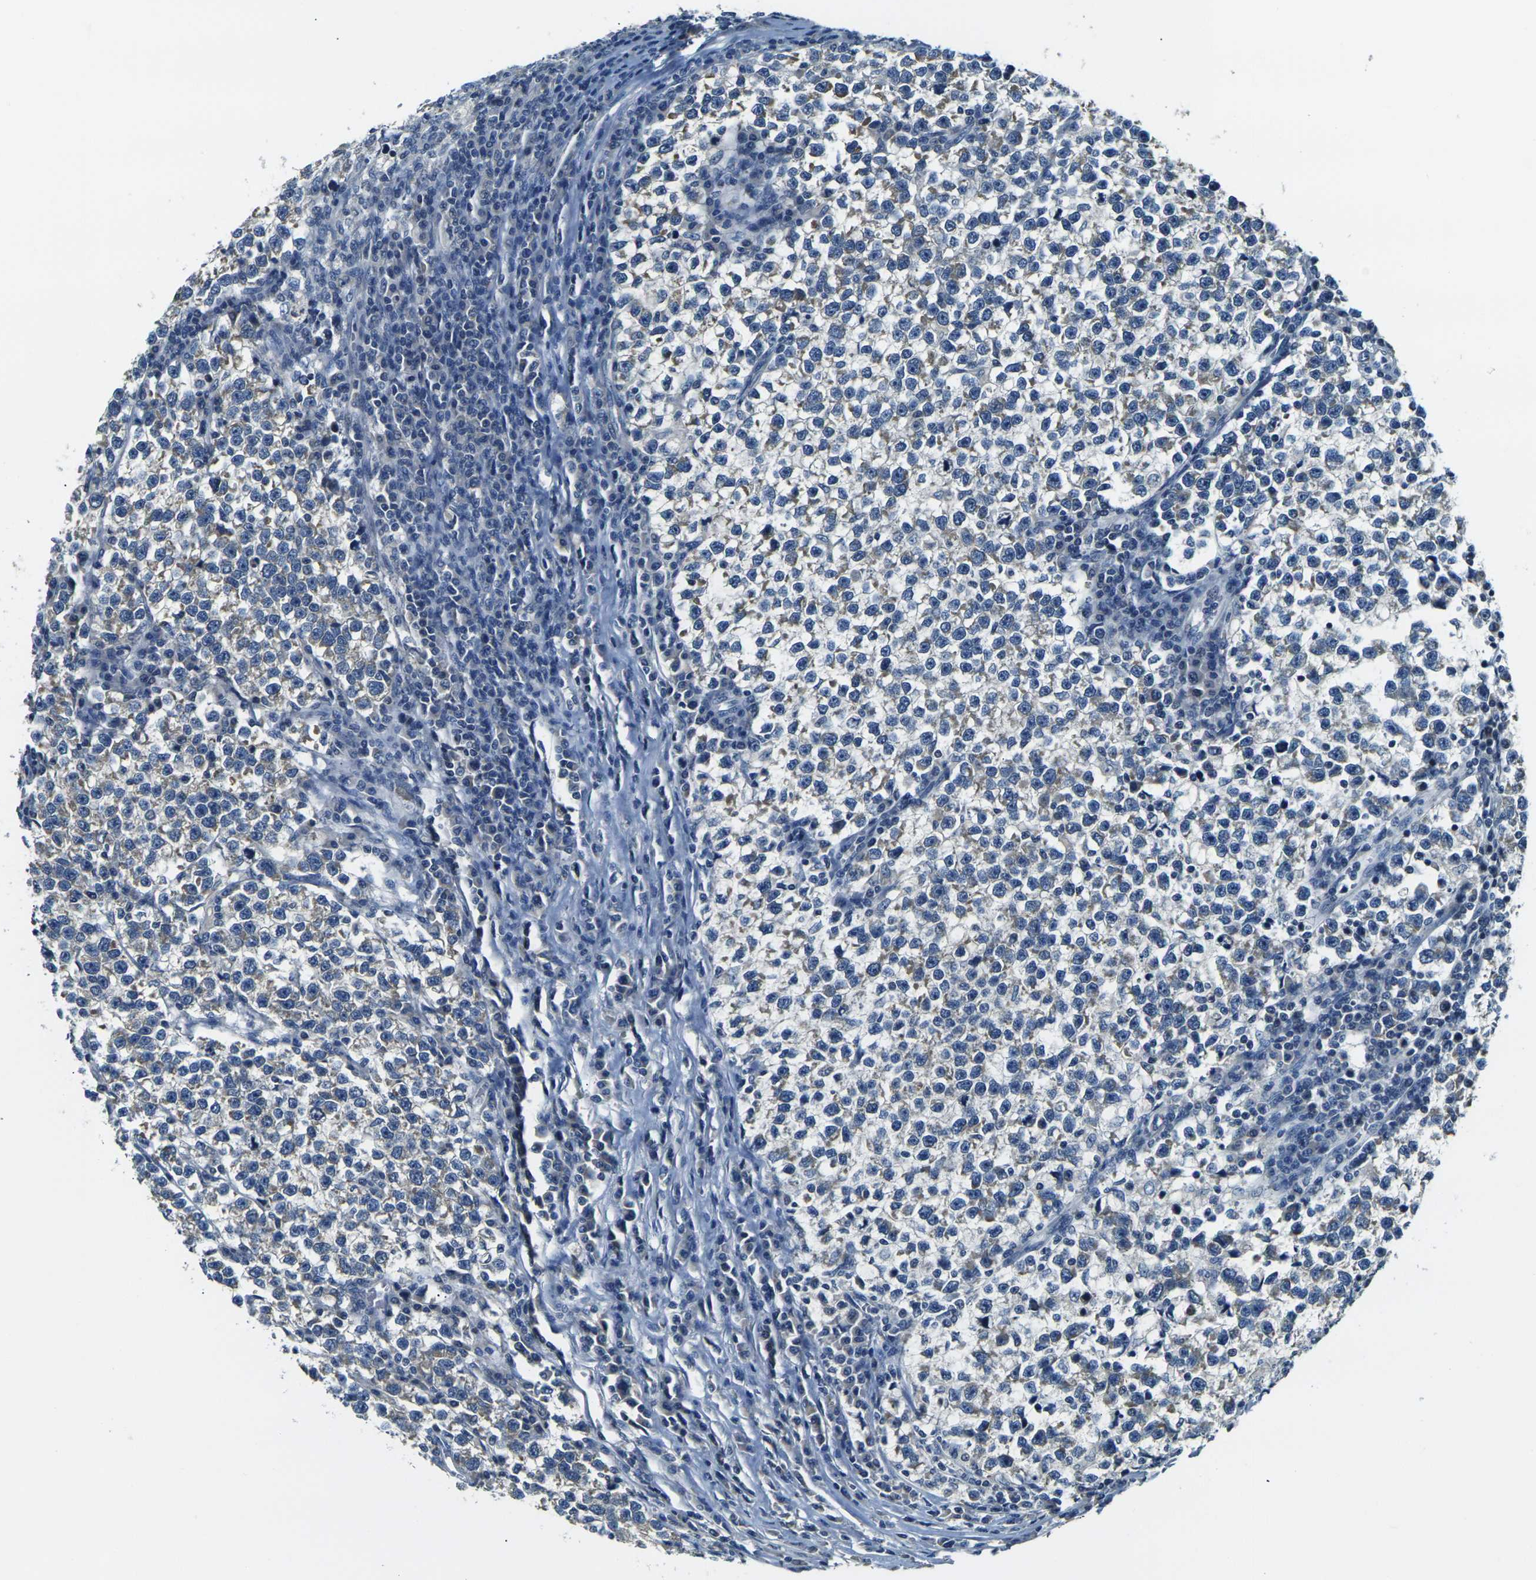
{"staining": {"intensity": "negative", "quantity": "none", "location": "none"}, "tissue": "testis cancer", "cell_type": "Tumor cells", "image_type": "cancer", "snomed": [{"axis": "morphology", "description": "Normal tissue, NOS"}, {"axis": "morphology", "description": "Seminoma, NOS"}, {"axis": "topography", "description": "Testis"}], "caption": "DAB (3,3'-diaminobenzidine) immunohistochemical staining of human testis cancer exhibits no significant staining in tumor cells.", "gene": "SHISAL2B", "patient": {"sex": "male", "age": 43}}